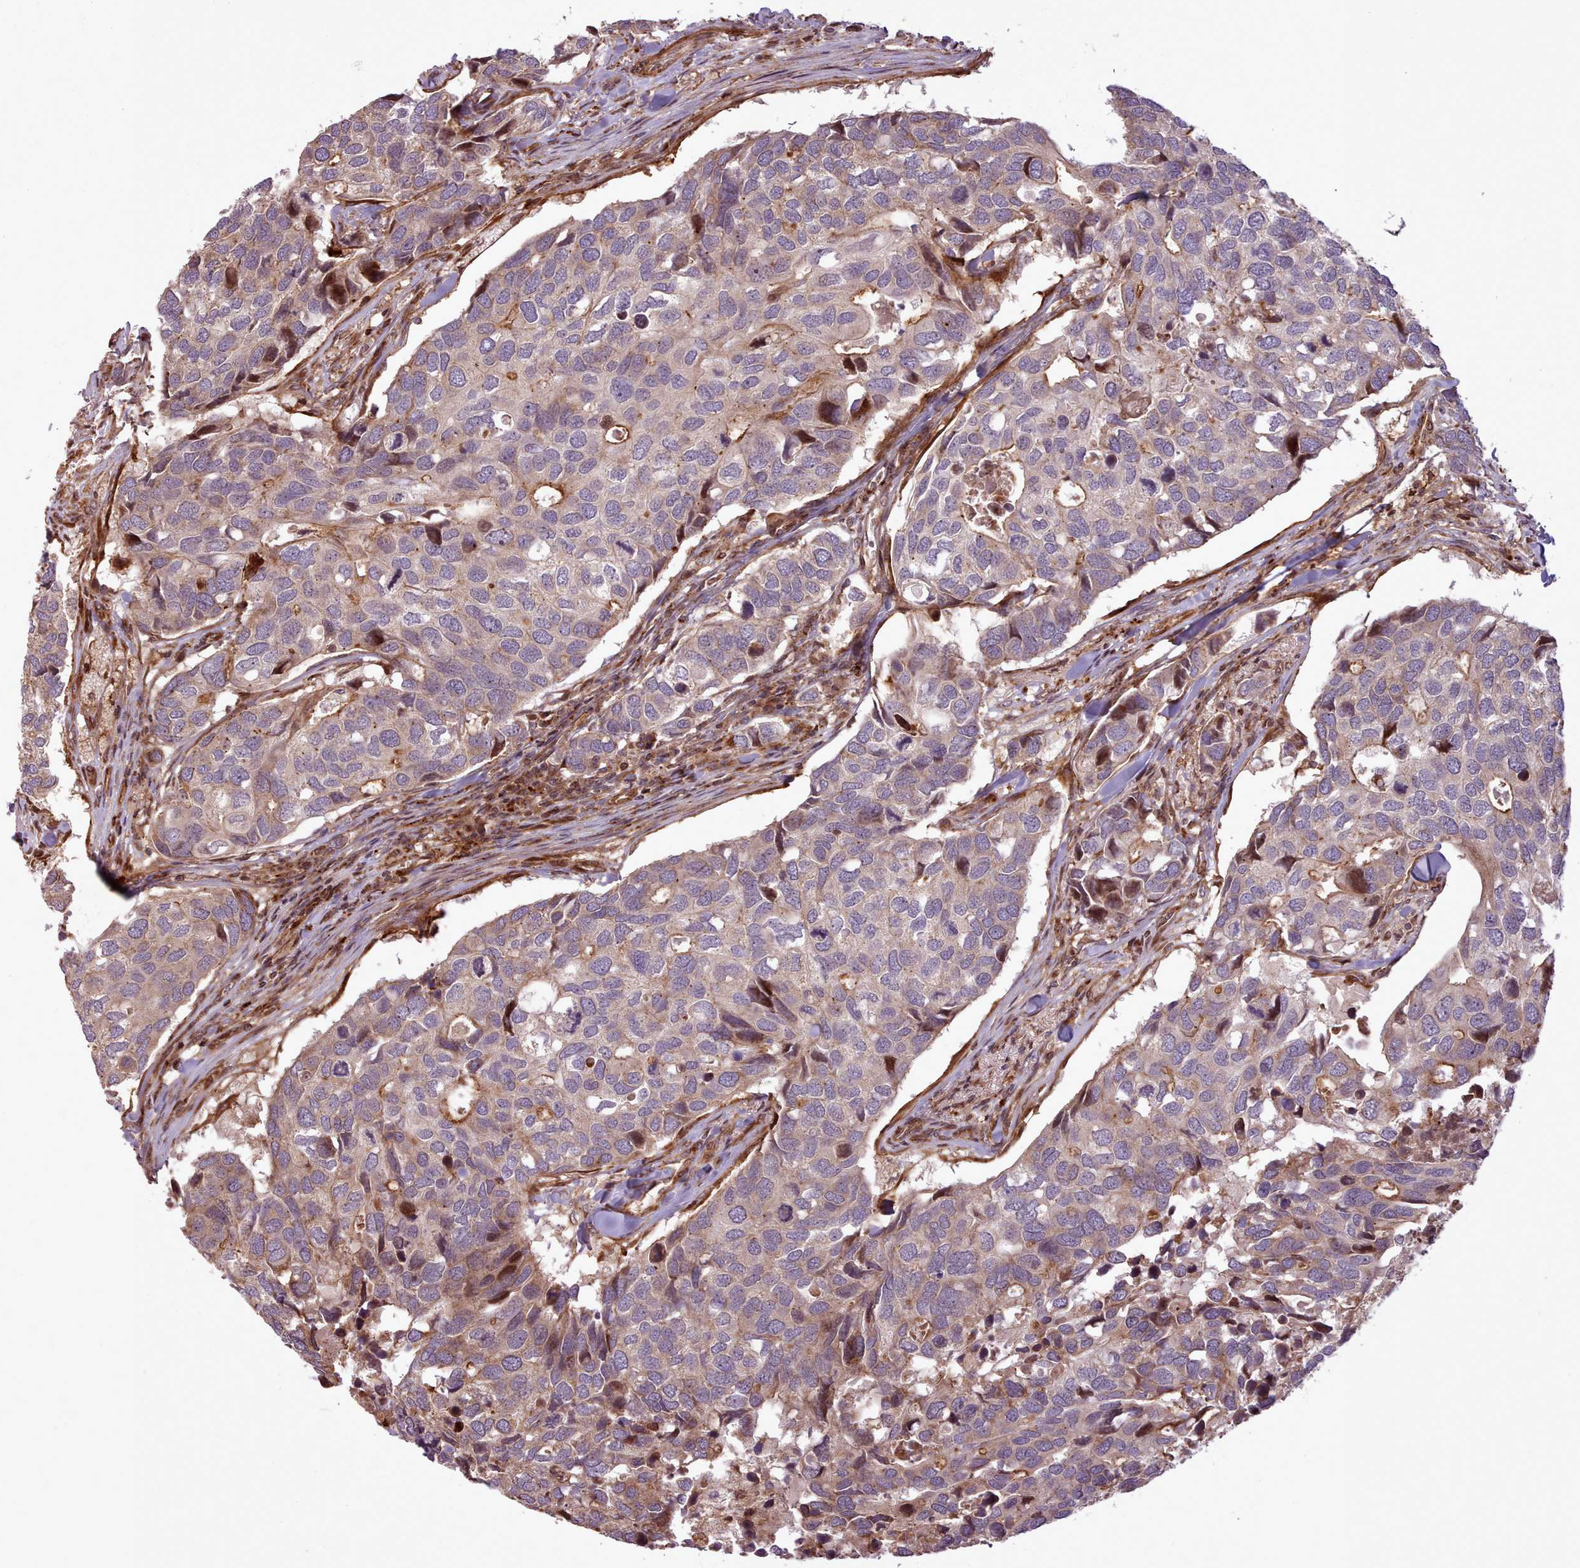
{"staining": {"intensity": "weak", "quantity": "<25%", "location": "cytoplasmic/membranous"}, "tissue": "breast cancer", "cell_type": "Tumor cells", "image_type": "cancer", "snomed": [{"axis": "morphology", "description": "Duct carcinoma"}, {"axis": "topography", "description": "Breast"}], "caption": "Immunohistochemistry of breast cancer (infiltrating ductal carcinoma) reveals no positivity in tumor cells.", "gene": "NLRP7", "patient": {"sex": "female", "age": 83}}